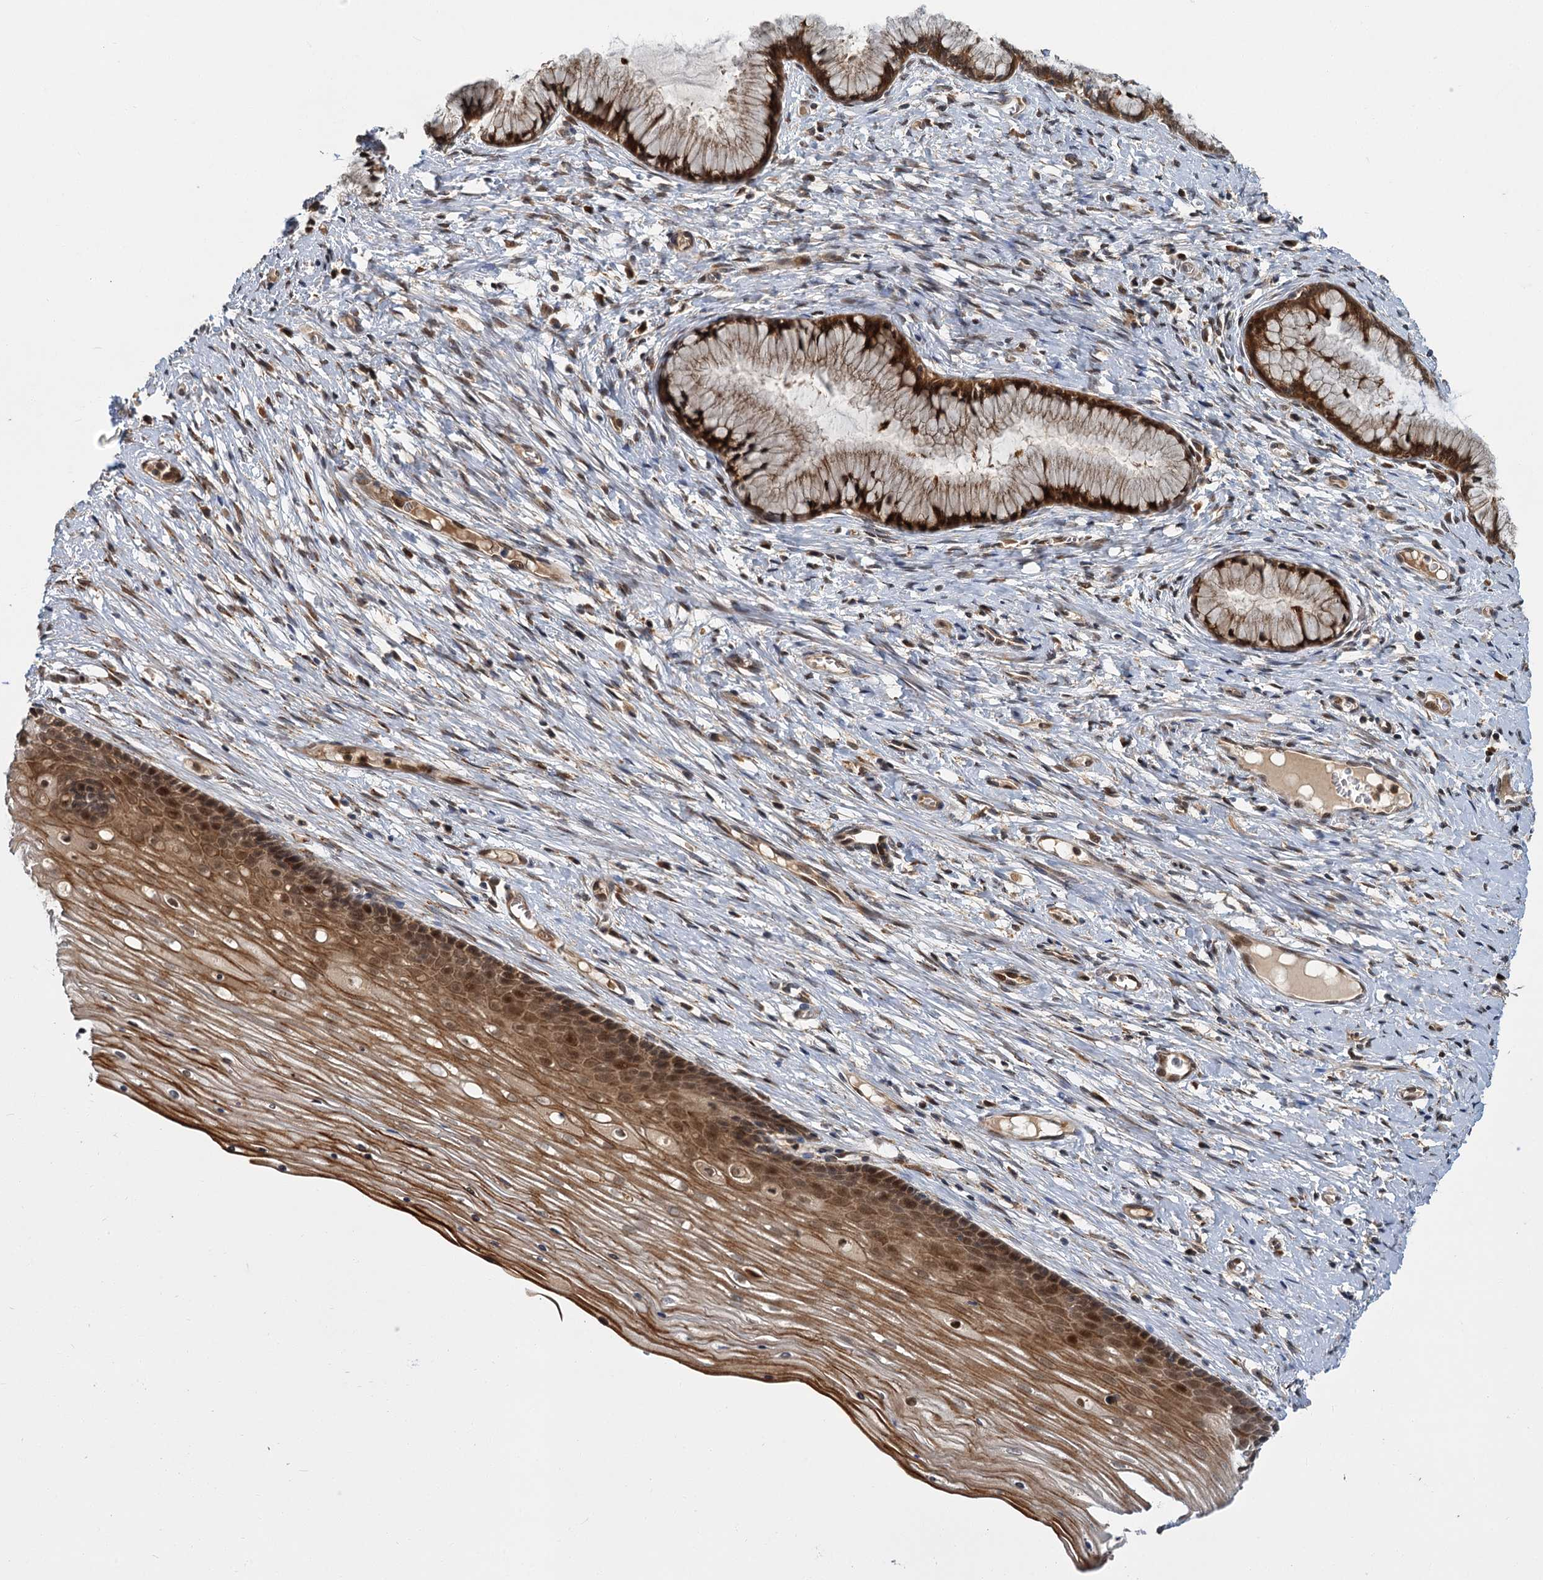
{"staining": {"intensity": "strong", "quantity": ">75%", "location": "cytoplasmic/membranous,nuclear"}, "tissue": "cervix", "cell_type": "Glandular cells", "image_type": "normal", "snomed": [{"axis": "morphology", "description": "Normal tissue, NOS"}, {"axis": "topography", "description": "Cervix"}], "caption": "Protein staining of normal cervix reveals strong cytoplasmic/membranous,nuclear positivity in approximately >75% of glandular cells.", "gene": "APBA2", "patient": {"sex": "female", "age": 42}}